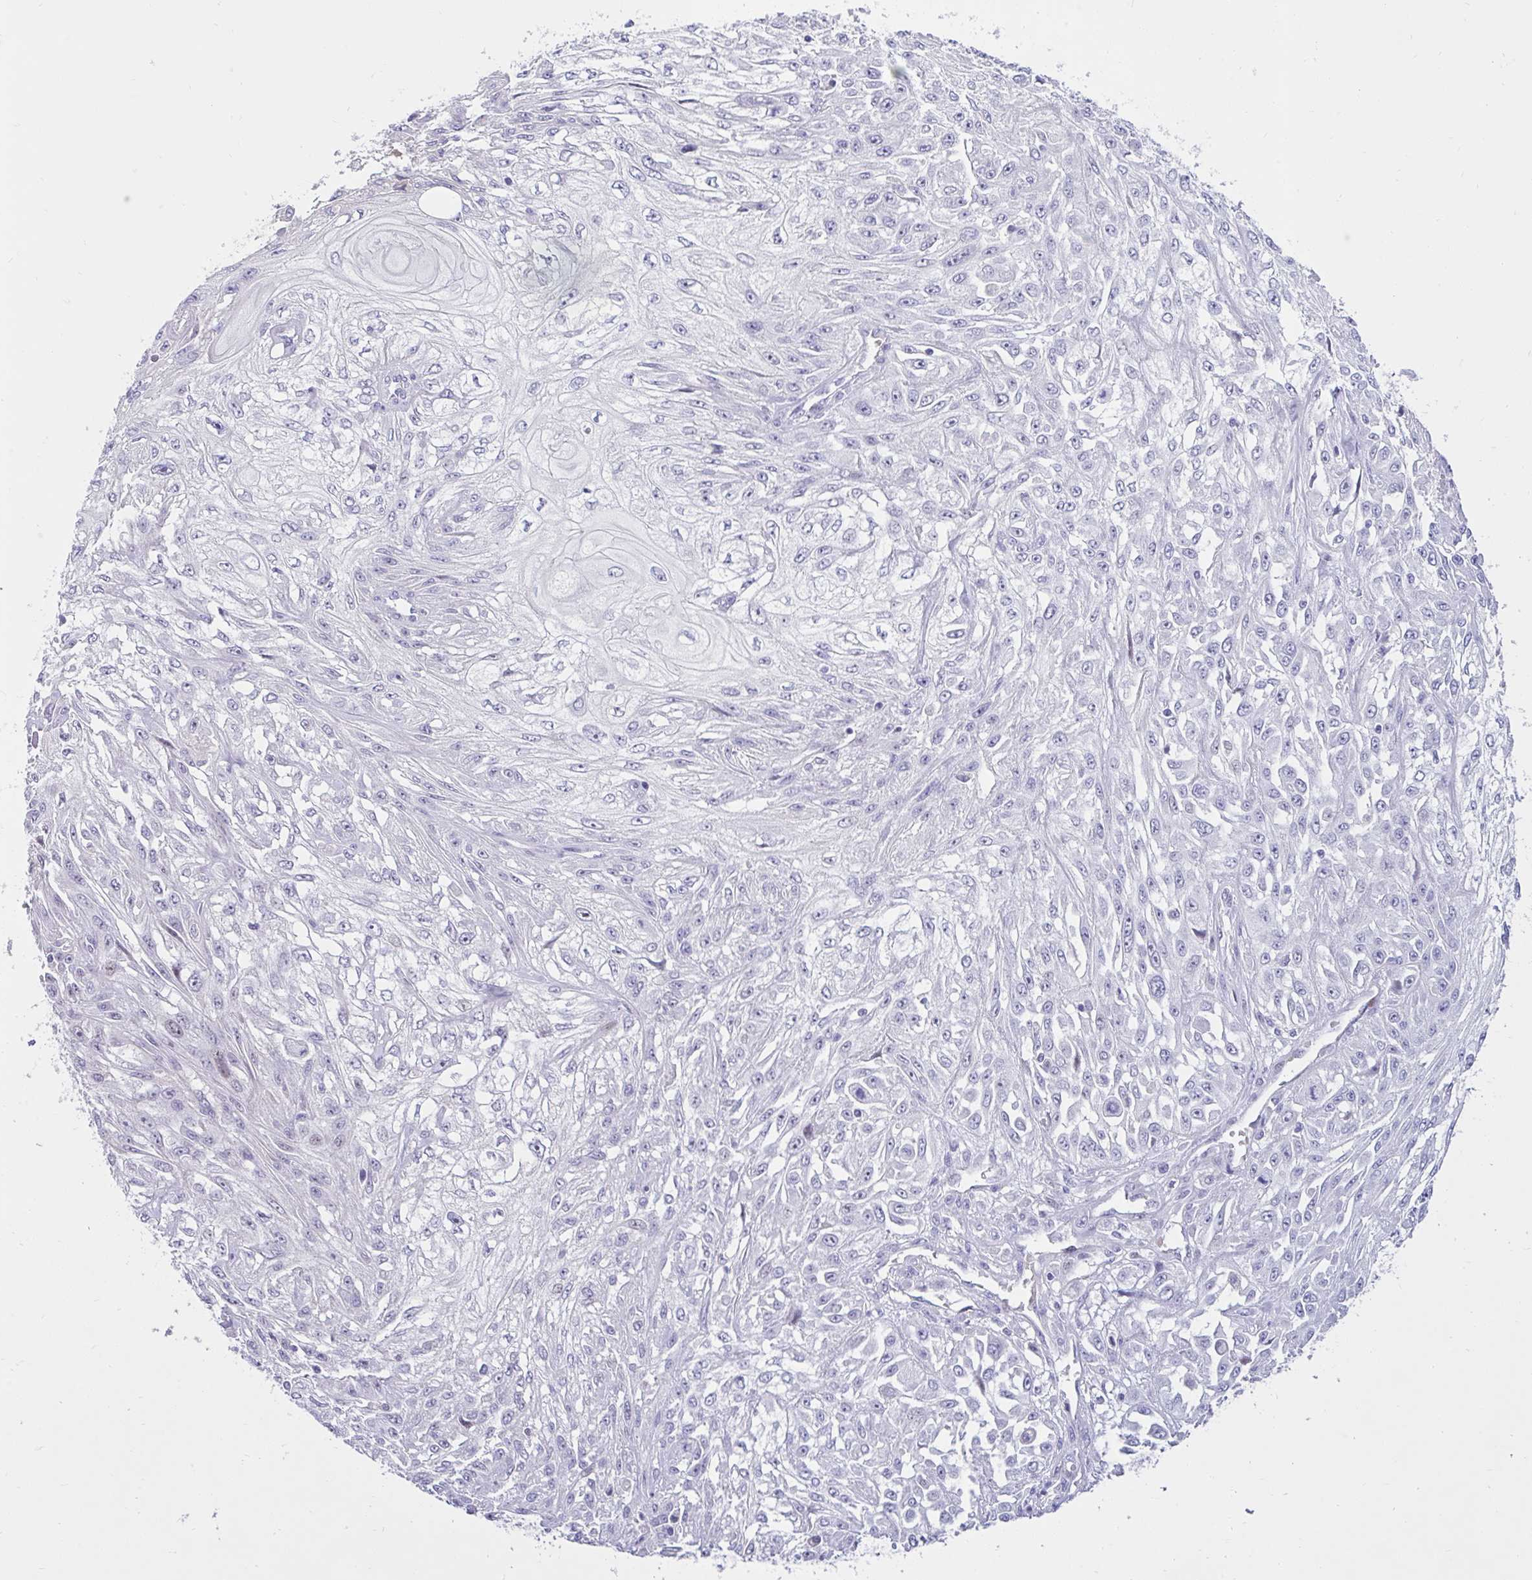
{"staining": {"intensity": "negative", "quantity": "none", "location": "none"}, "tissue": "skin cancer", "cell_type": "Tumor cells", "image_type": "cancer", "snomed": [{"axis": "morphology", "description": "Squamous cell carcinoma, NOS"}, {"axis": "morphology", "description": "Squamous cell carcinoma, metastatic, NOS"}, {"axis": "topography", "description": "Skin"}, {"axis": "topography", "description": "Lymph node"}], "caption": "This is an immunohistochemistry (IHC) histopathology image of human skin metastatic squamous cell carcinoma. There is no expression in tumor cells.", "gene": "NHLH2", "patient": {"sex": "male", "age": 75}}